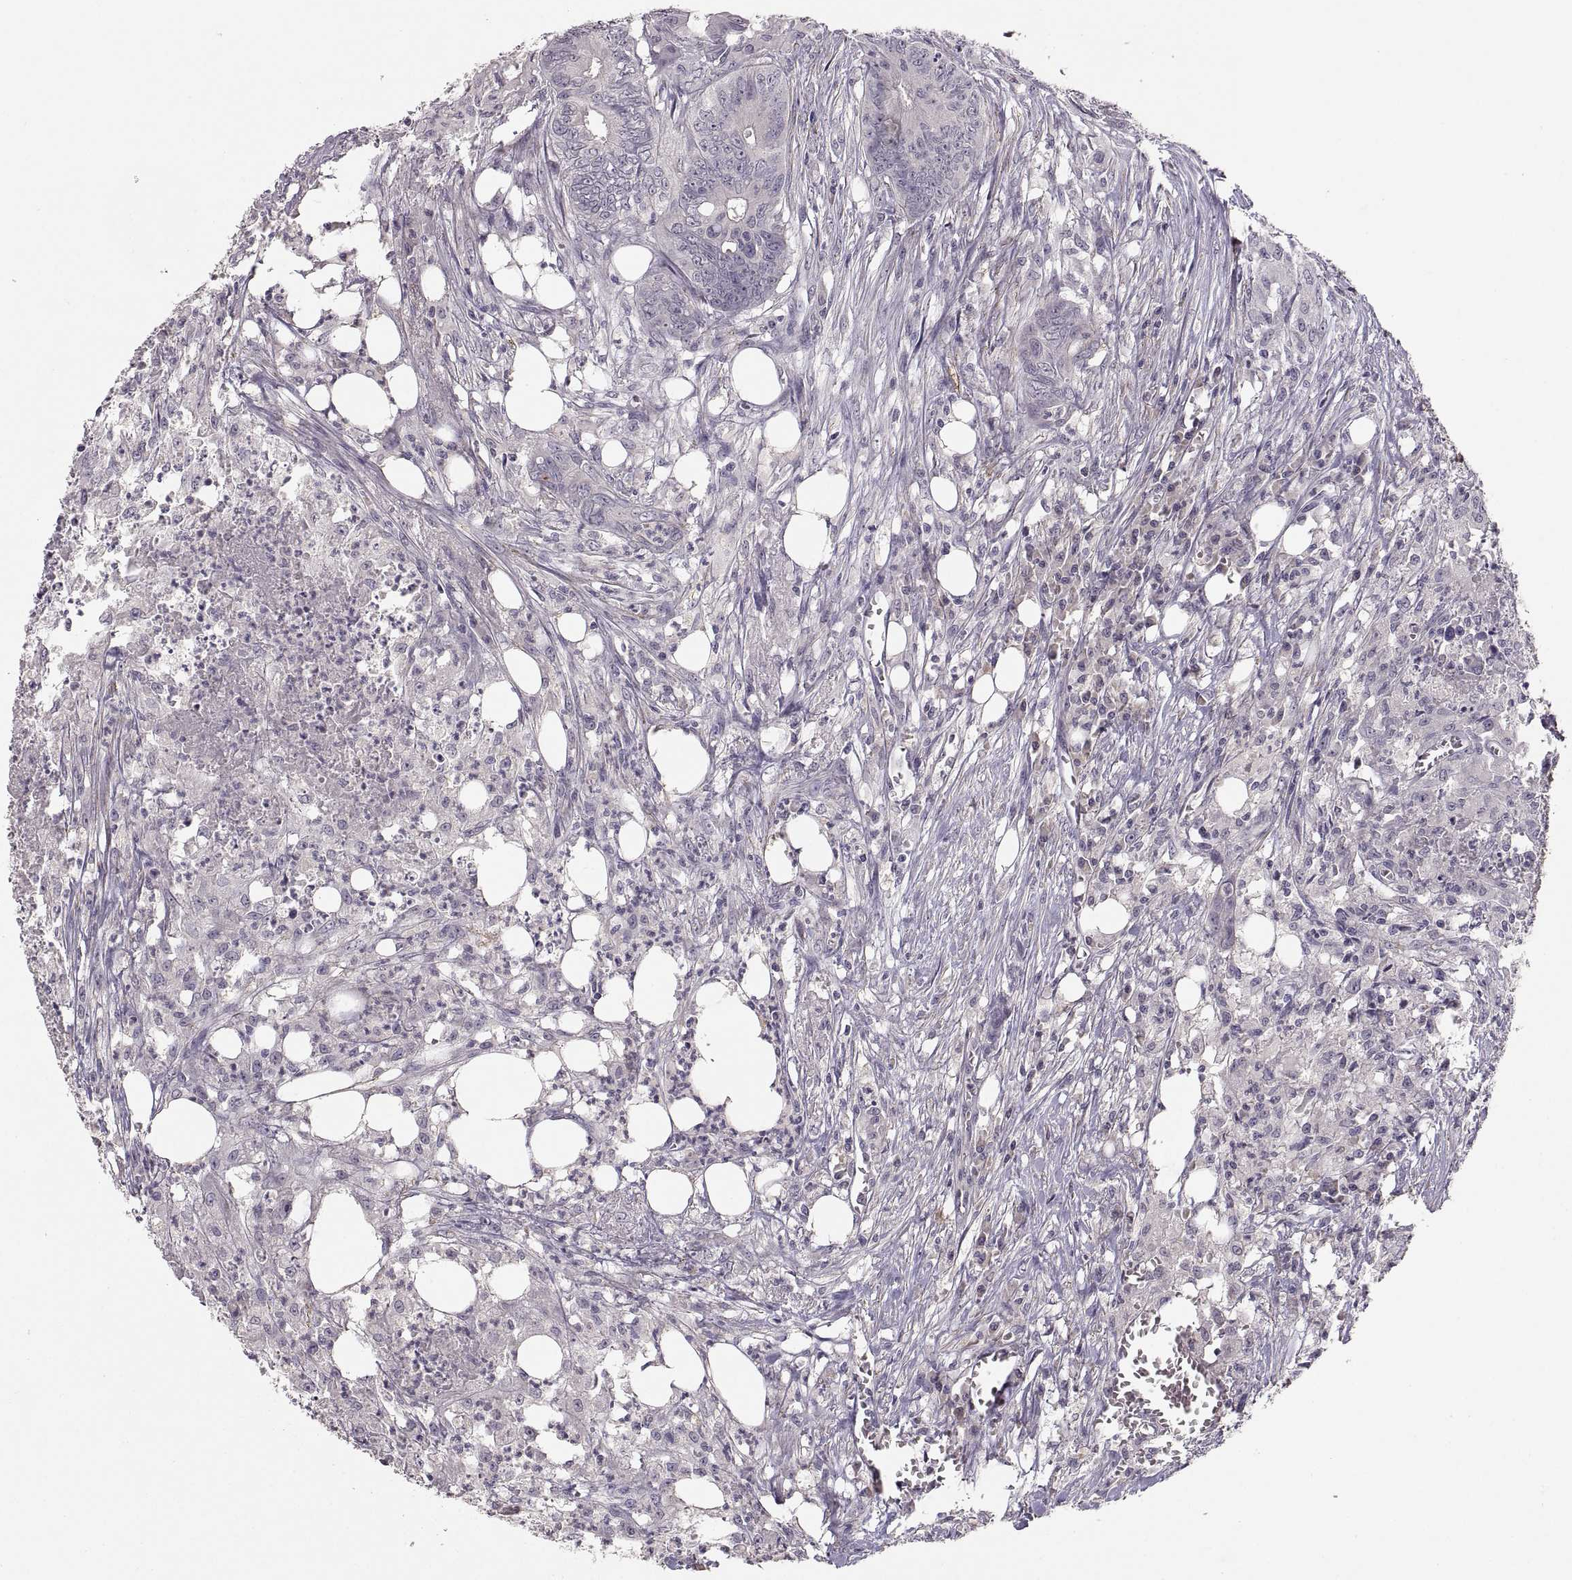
{"staining": {"intensity": "negative", "quantity": "none", "location": "none"}, "tissue": "colorectal cancer", "cell_type": "Tumor cells", "image_type": "cancer", "snomed": [{"axis": "morphology", "description": "Adenocarcinoma, NOS"}, {"axis": "topography", "description": "Colon"}], "caption": "DAB immunohistochemical staining of human colorectal cancer (adenocarcinoma) demonstrates no significant expression in tumor cells.", "gene": "CDH2", "patient": {"sex": "male", "age": 84}}